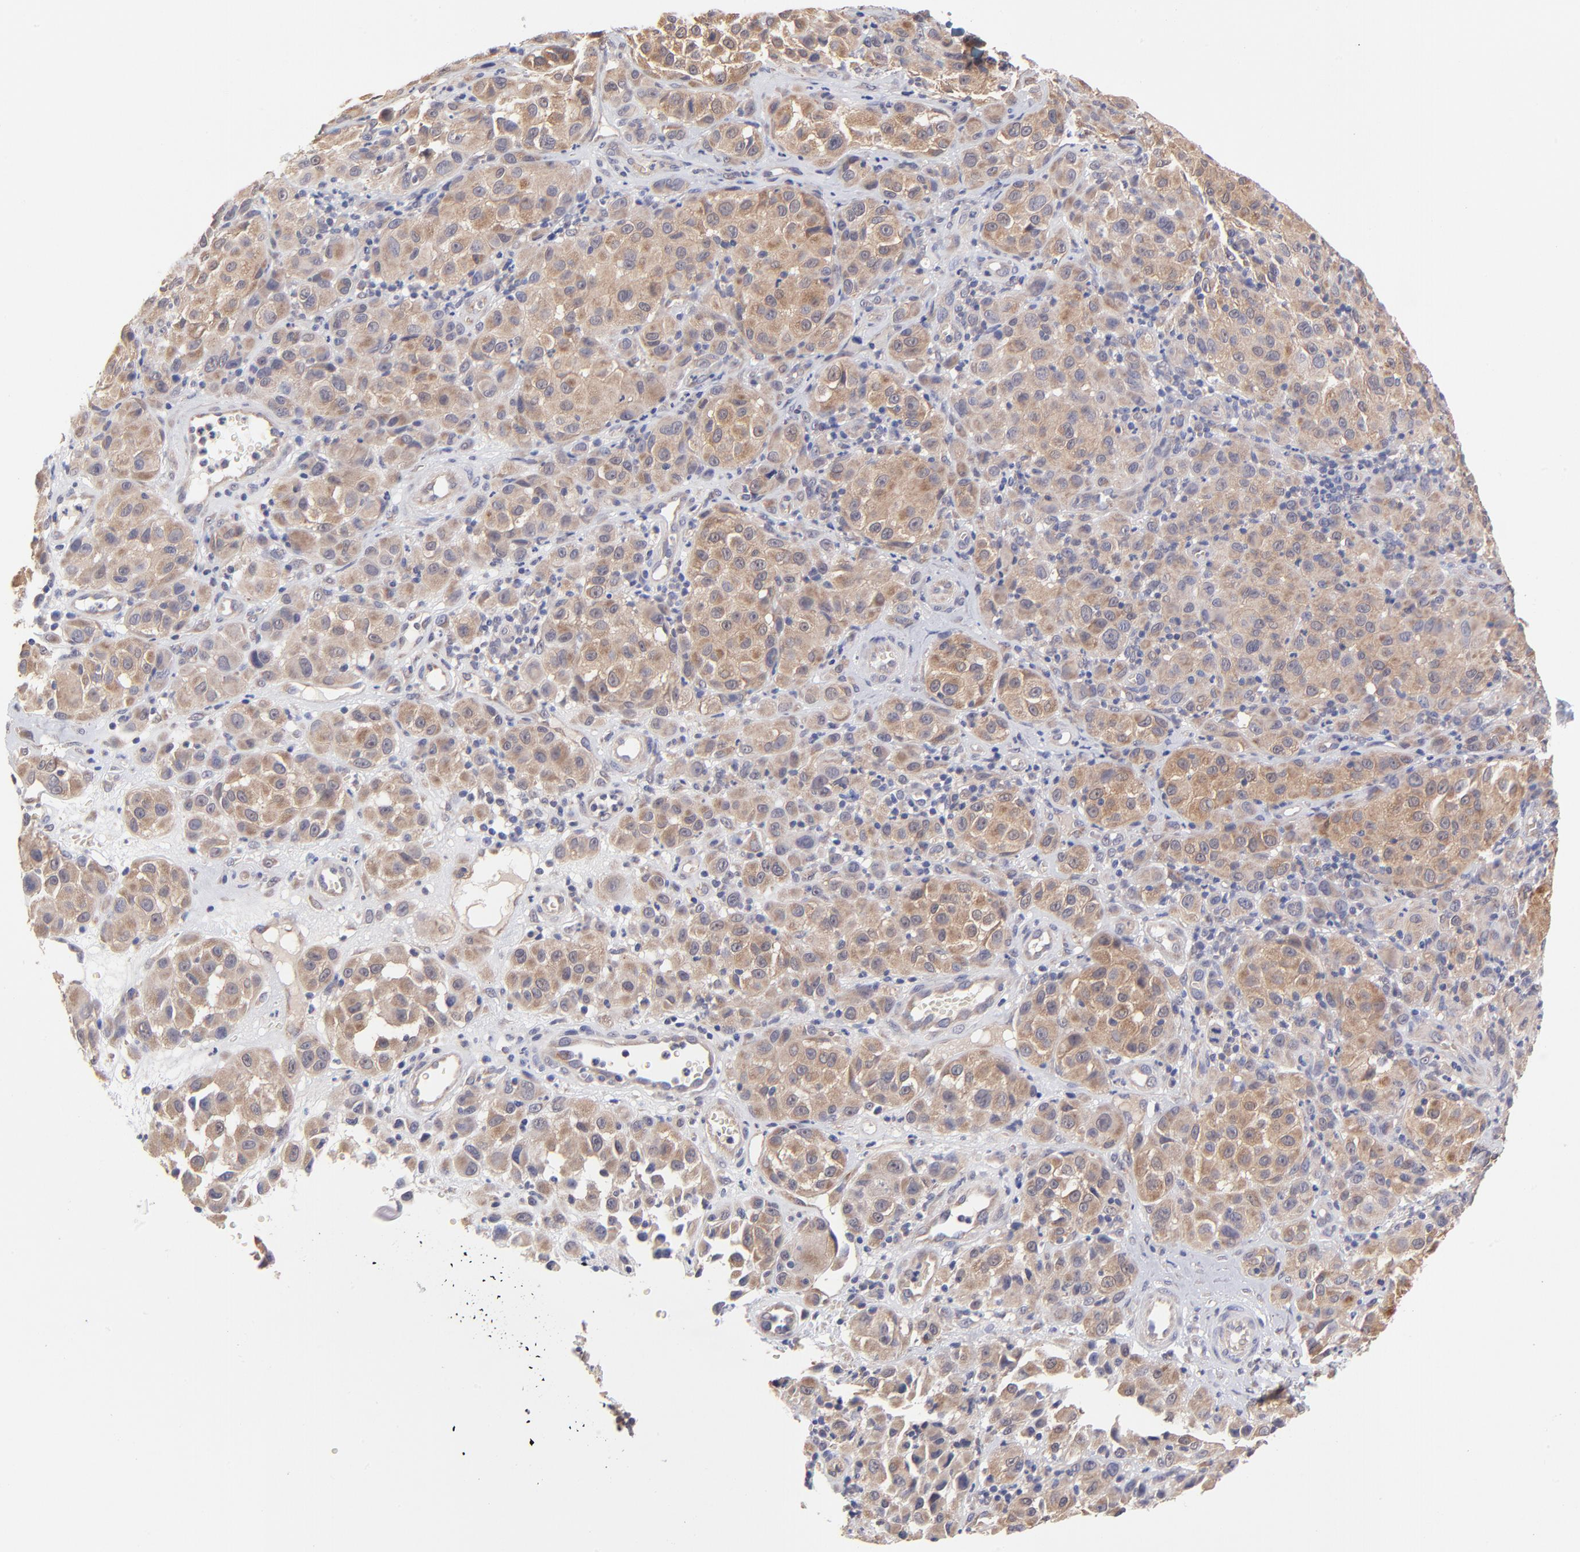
{"staining": {"intensity": "moderate", "quantity": ">75%", "location": "cytoplasmic/membranous"}, "tissue": "melanoma", "cell_type": "Tumor cells", "image_type": "cancer", "snomed": [{"axis": "morphology", "description": "Malignant melanoma, NOS"}, {"axis": "topography", "description": "Skin"}], "caption": "A micrograph of human melanoma stained for a protein reveals moderate cytoplasmic/membranous brown staining in tumor cells.", "gene": "UBE2H", "patient": {"sex": "female", "age": 21}}